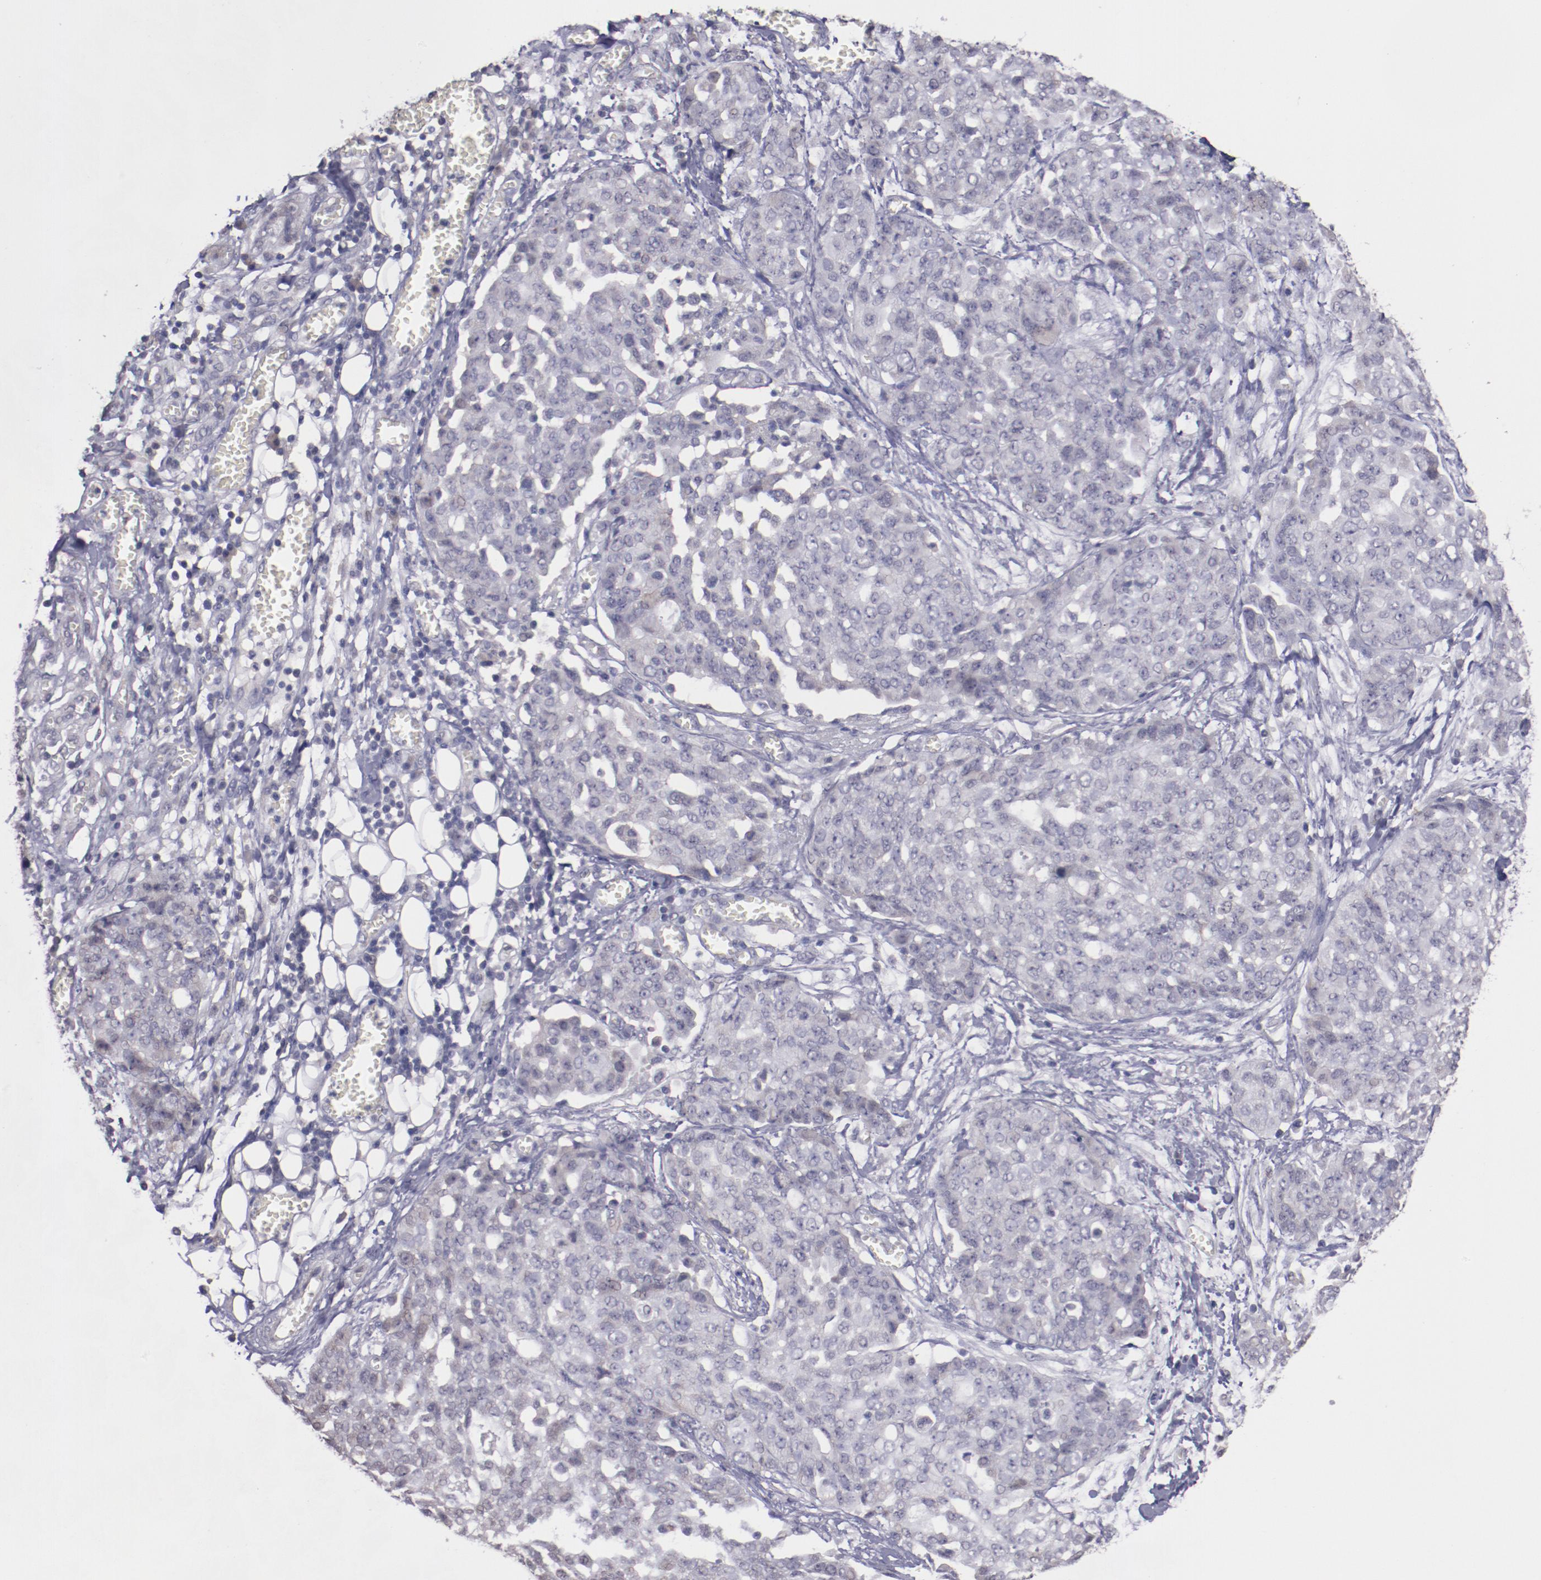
{"staining": {"intensity": "weak", "quantity": "<25%", "location": "nuclear"}, "tissue": "ovarian cancer", "cell_type": "Tumor cells", "image_type": "cancer", "snomed": [{"axis": "morphology", "description": "Cystadenocarcinoma, serous, NOS"}, {"axis": "topography", "description": "Soft tissue"}, {"axis": "topography", "description": "Ovary"}], "caption": "This is an immunohistochemistry image of serous cystadenocarcinoma (ovarian). There is no staining in tumor cells.", "gene": "NRXN3", "patient": {"sex": "female", "age": 57}}